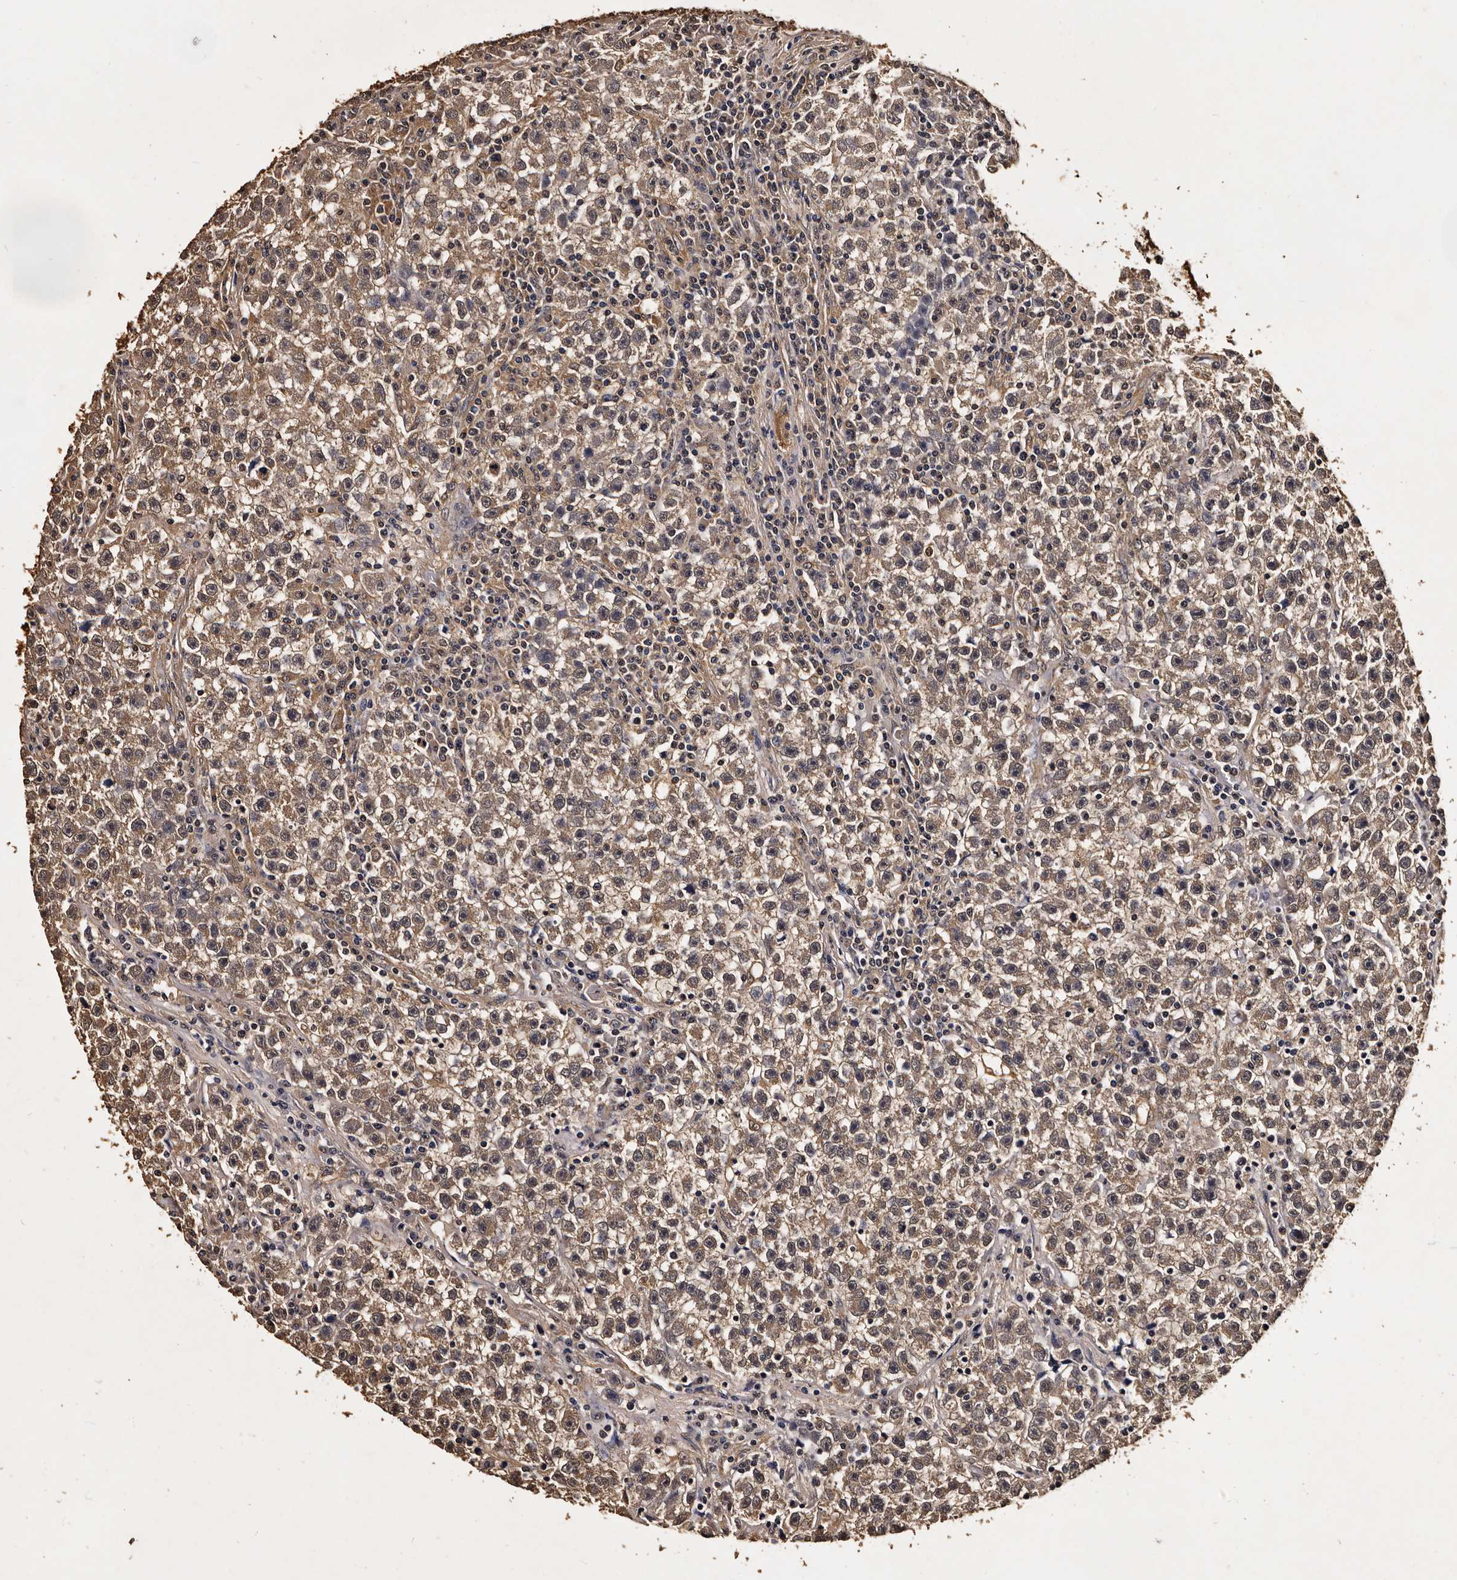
{"staining": {"intensity": "moderate", "quantity": ">75%", "location": "cytoplasmic/membranous"}, "tissue": "testis cancer", "cell_type": "Tumor cells", "image_type": "cancer", "snomed": [{"axis": "morphology", "description": "Seminoma, NOS"}, {"axis": "topography", "description": "Testis"}], "caption": "Moderate cytoplasmic/membranous protein positivity is appreciated in about >75% of tumor cells in seminoma (testis). (DAB IHC with brightfield microscopy, high magnification).", "gene": "PARS2", "patient": {"sex": "male", "age": 22}}